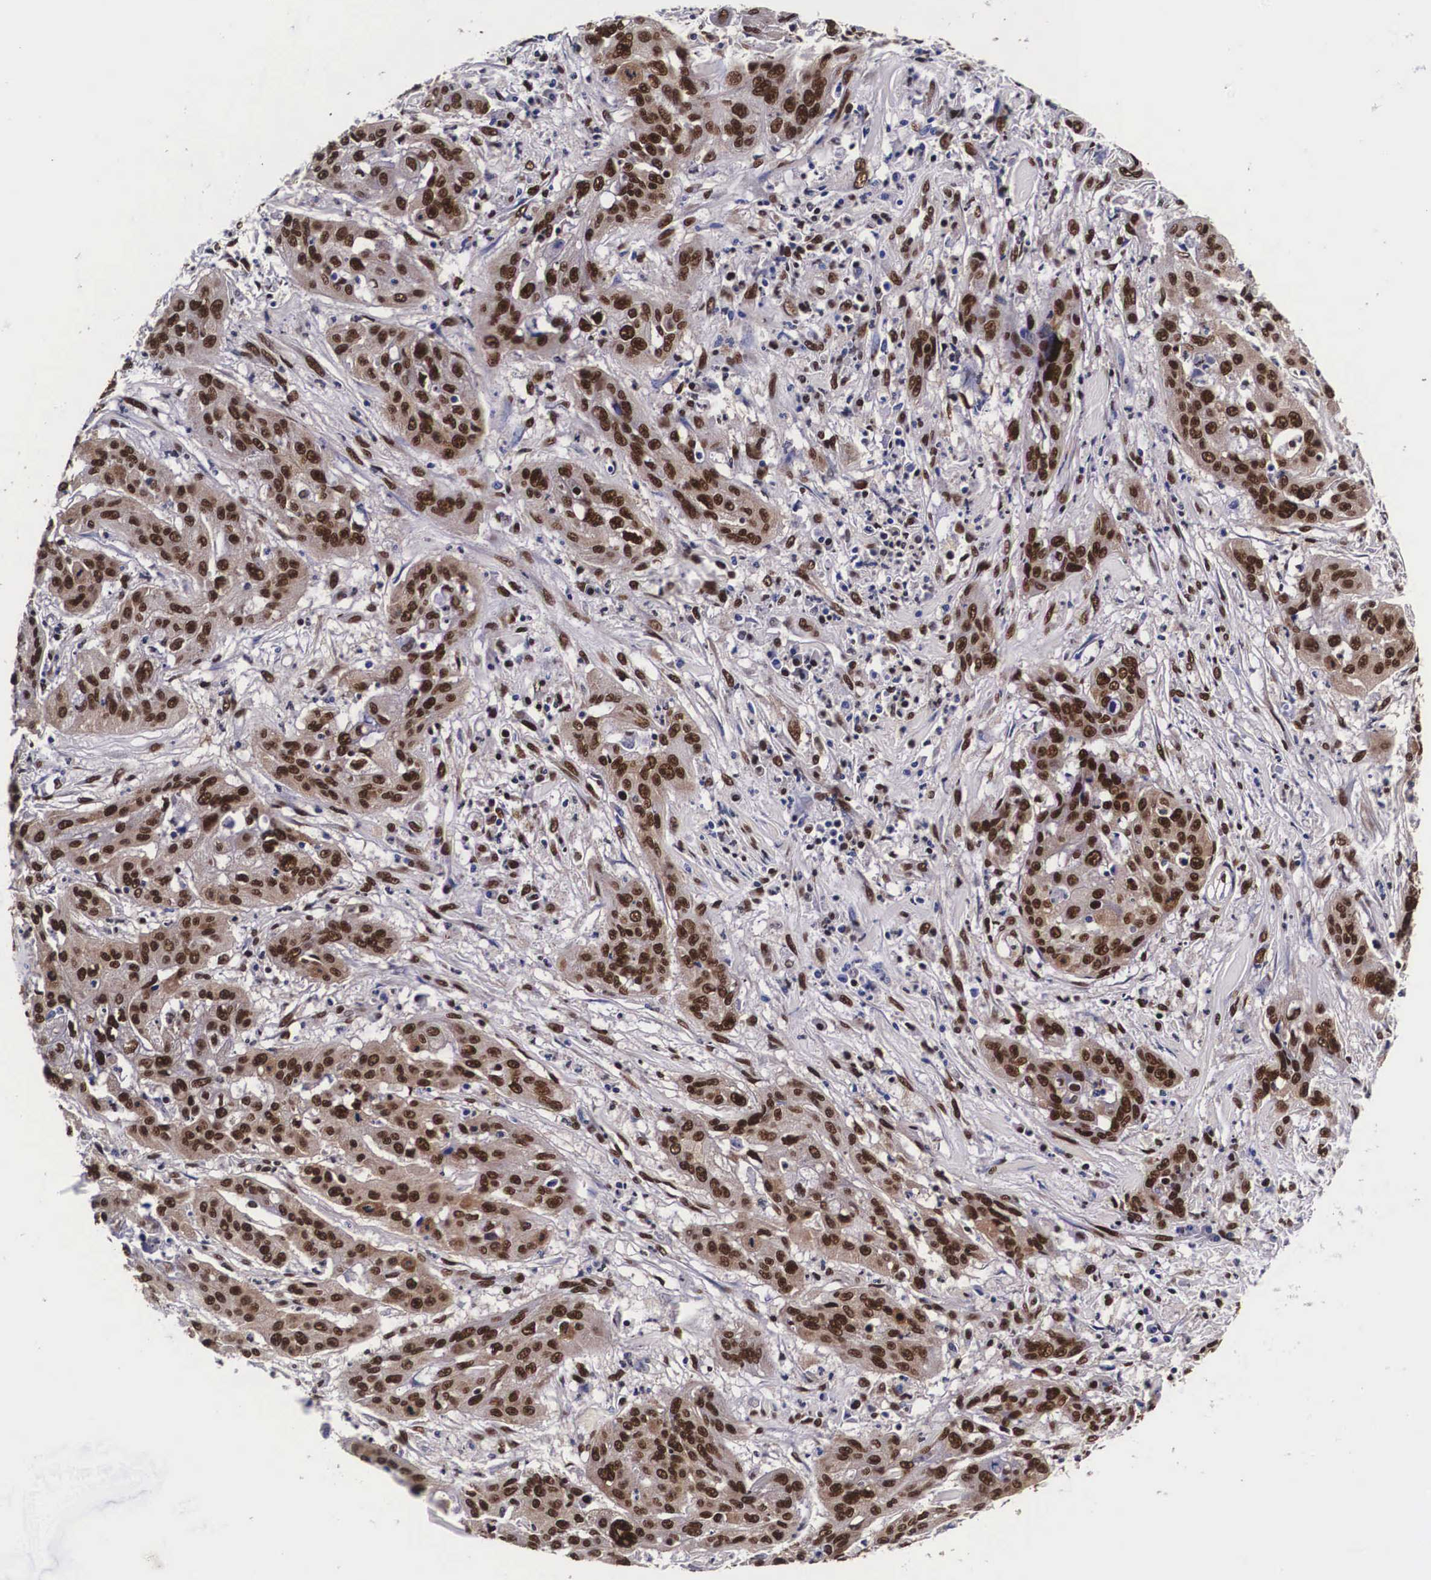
{"staining": {"intensity": "strong", "quantity": ">75%", "location": "cytoplasmic/membranous,nuclear"}, "tissue": "cervical cancer", "cell_type": "Tumor cells", "image_type": "cancer", "snomed": [{"axis": "morphology", "description": "Squamous cell carcinoma, NOS"}, {"axis": "topography", "description": "Cervix"}], "caption": "Cervical cancer (squamous cell carcinoma) was stained to show a protein in brown. There is high levels of strong cytoplasmic/membranous and nuclear positivity in about >75% of tumor cells.", "gene": "PABPN1", "patient": {"sex": "female", "age": 41}}